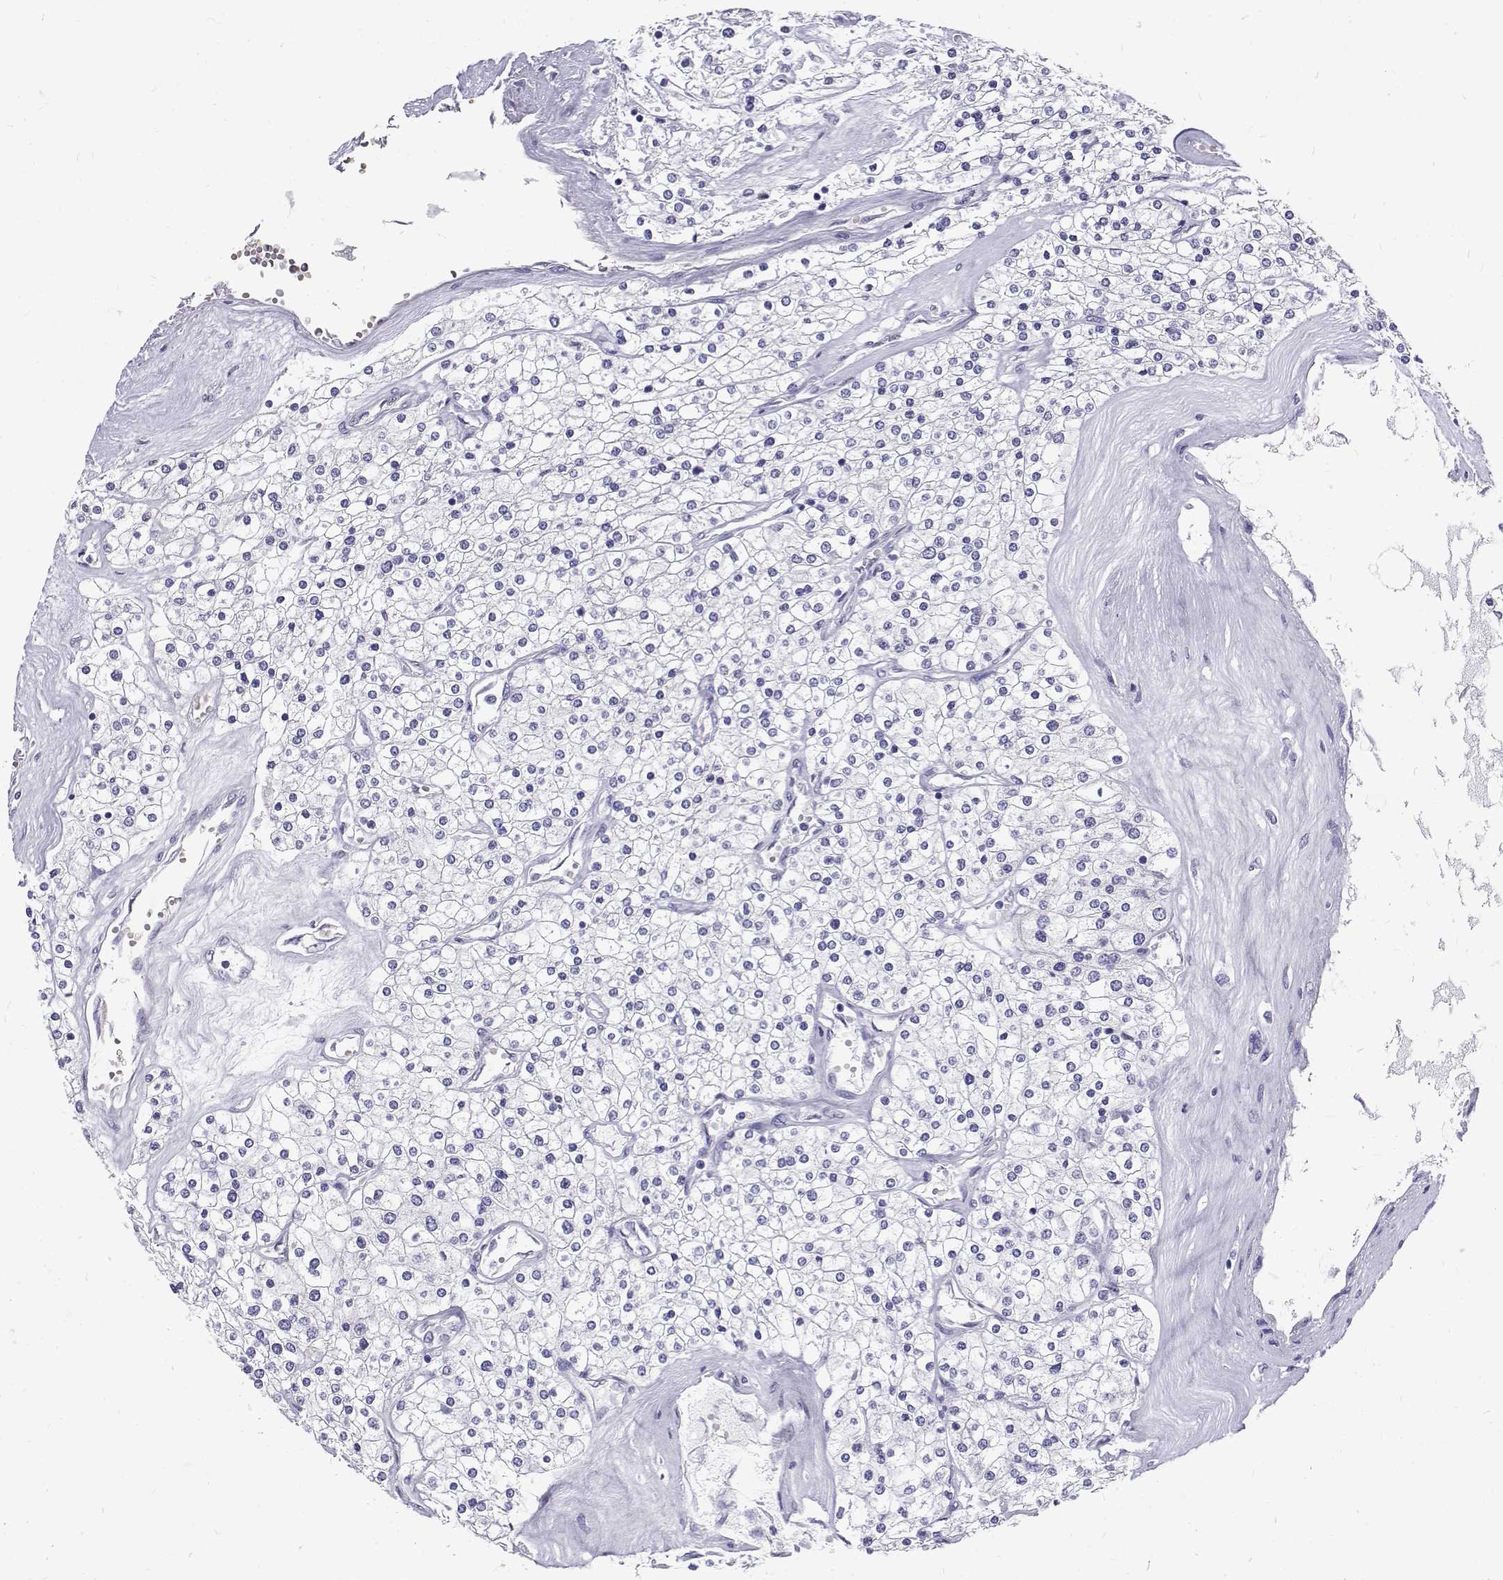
{"staining": {"intensity": "negative", "quantity": "none", "location": "none"}, "tissue": "renal cancer", "cell_type": "Tumor cells", "image_type": "cancer", "snomed": [{"axis": "morphology", "description": "Adenocarcinoma, NOS"}, {"axis": "topography", "description": "Kidney"}], "caption": "There is no significant staining in tumor cells of renal cancer (adenocarcinoma). The staining is performed using DAB brown chromogen with nuclei counter-stained in using hematoxylin.", "gene": "IGSF1", "patient": {"sex": "male", "age": 80}}